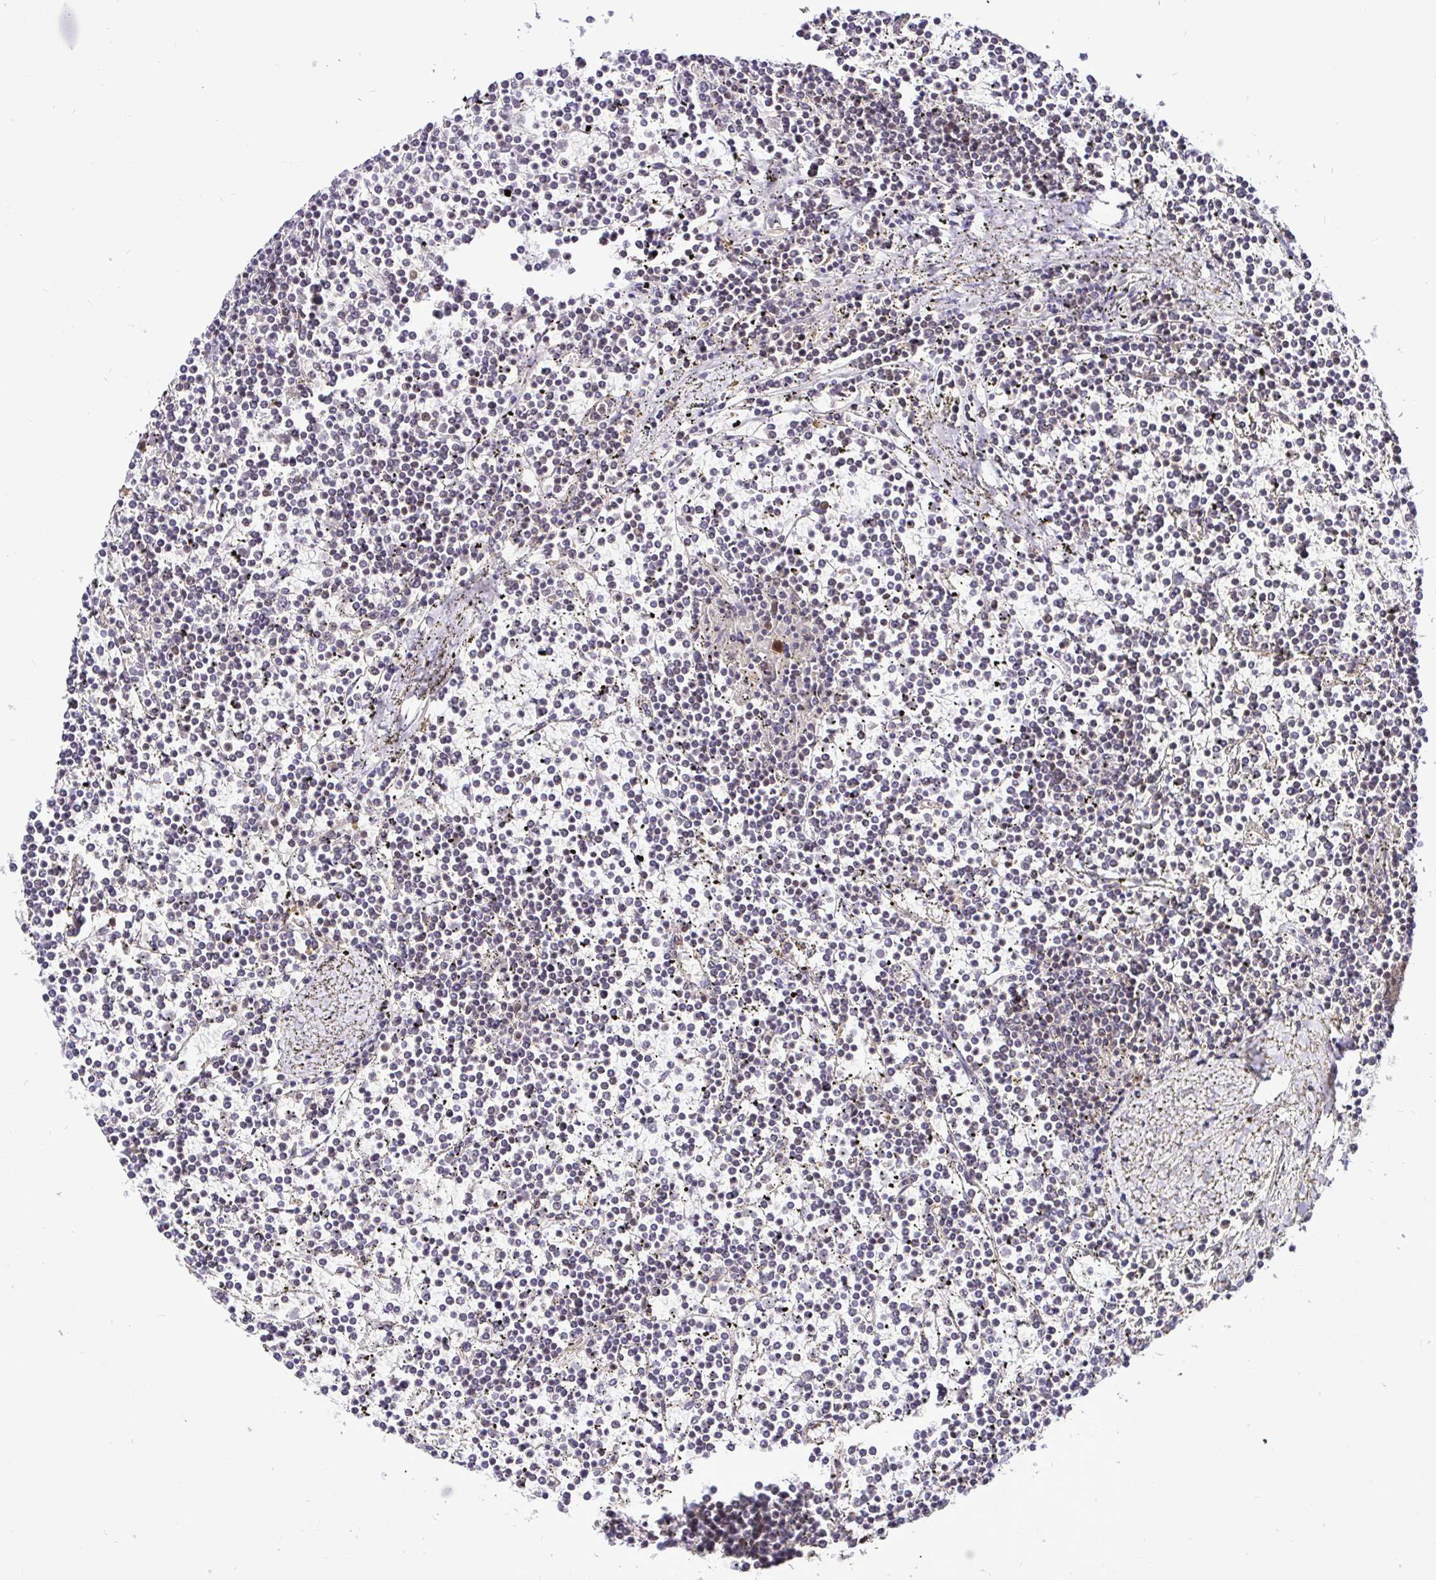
{"staining": {"intensity": "negative", "quantity": "none", "location": "none"}, "tissue": "lymphoma", "cell_type": "Tumor cells", "image_type": "cancer", "snomed": [{"axis": "morphology", "description": "Malignant lymphoma, non-Hodgkin's type, Low grade"}, {"axis": "topography", "description": "Spleen"}], "caption": "A photomicrograph of lymphoma stained for a protein demonstrates no brown staining in tumor cells.", "gene": "UBE2M", "patient": {"sex": "female", "age": 19}}